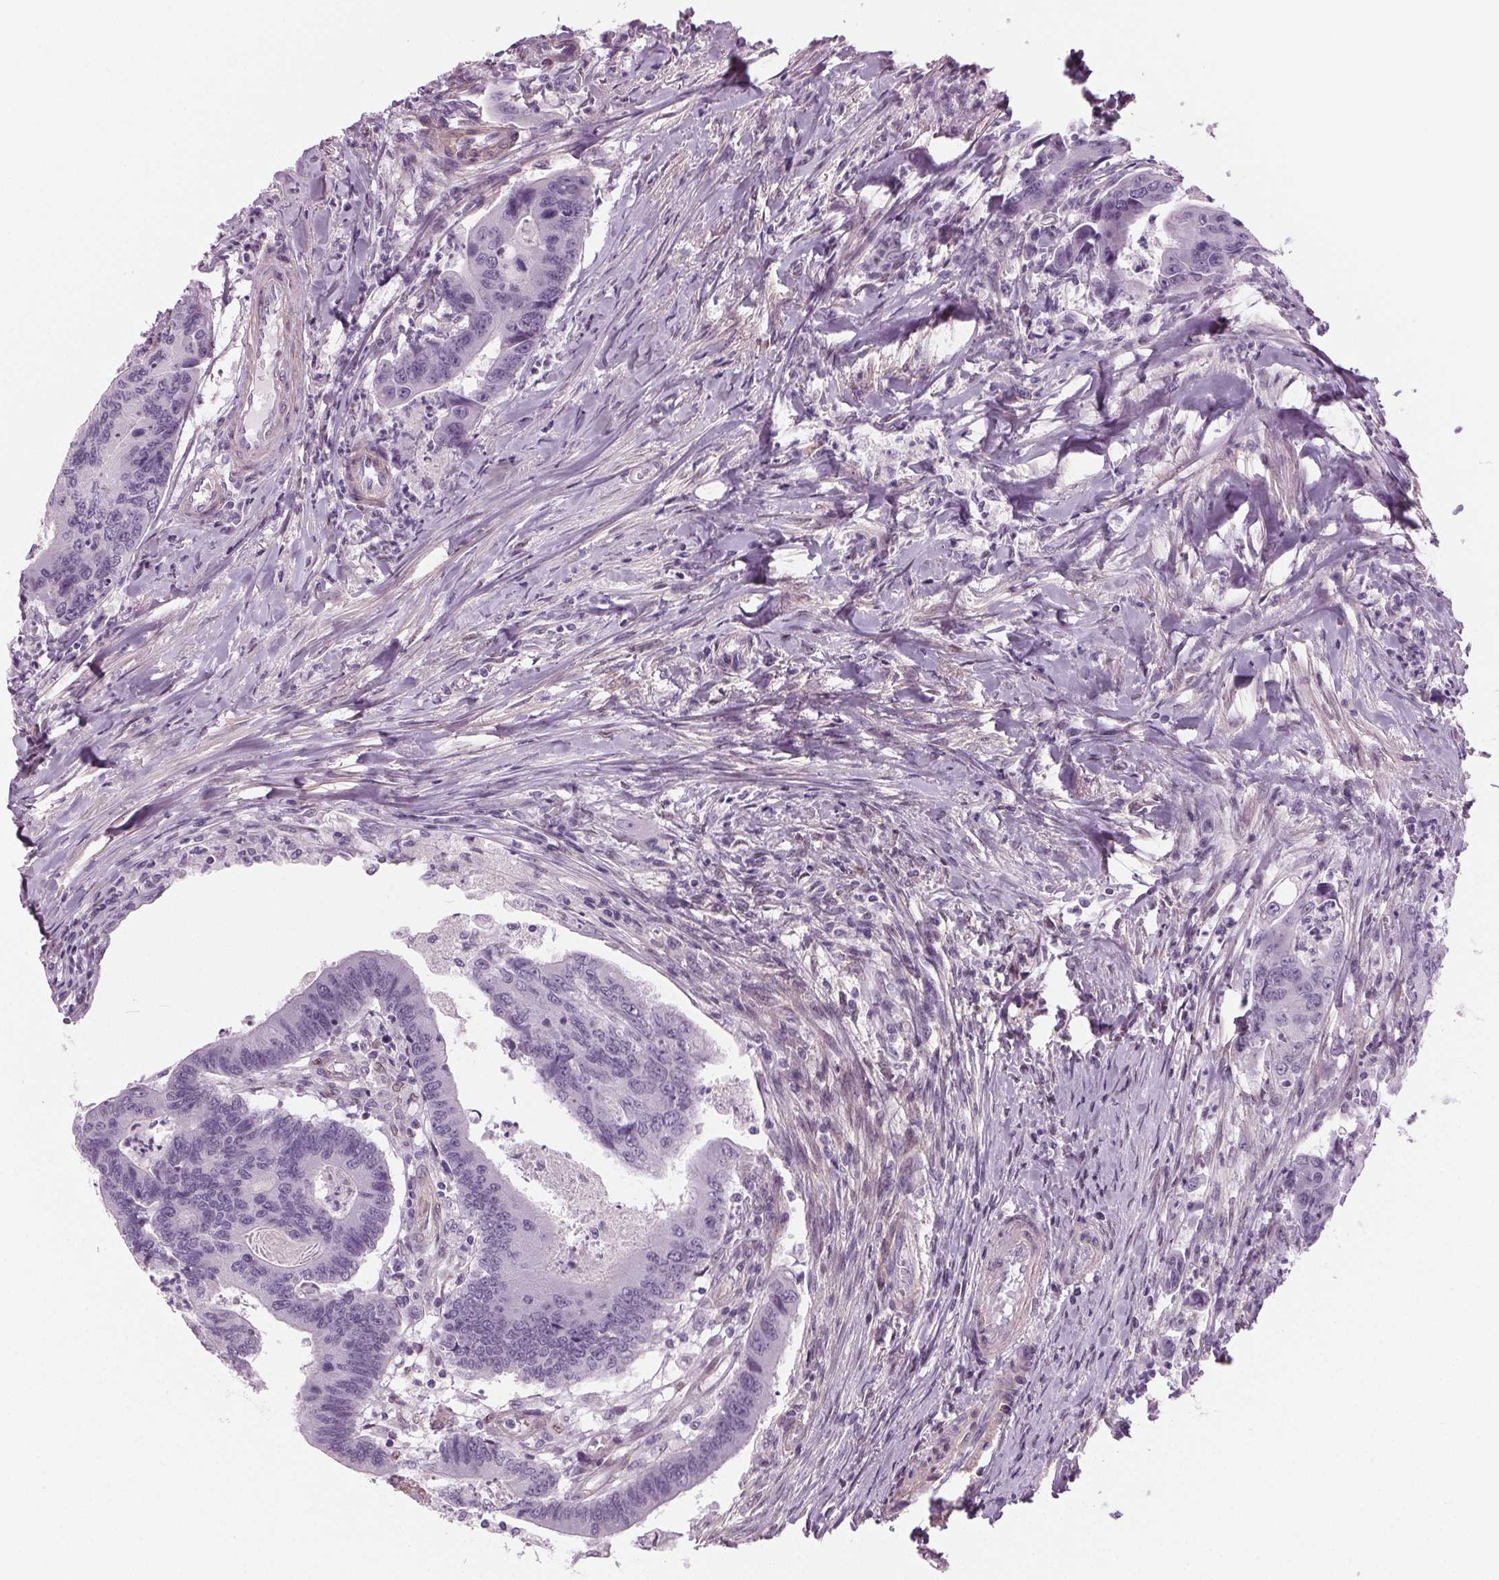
{"staining": {"intensity": "negative", "quantity": "none", "location": "none"}, "tissue": "colorectal cancer", "cell_type": "Tumor cells", "image_type": "cancer", "snomed": [{"axis": "morphology", "description": "Adenocarcinoma, NOS"}, {"axis": "topography", "description": "Colon"}], "caption": "A micrograph of adenocarcinoma (colorectal) stained for a protein shows no brown staining in tumor cells. (IHC, brightfield microscopy, high magnification).", "gene": "BHLHE22", "patient": {"sex": "female", "age": 67}}